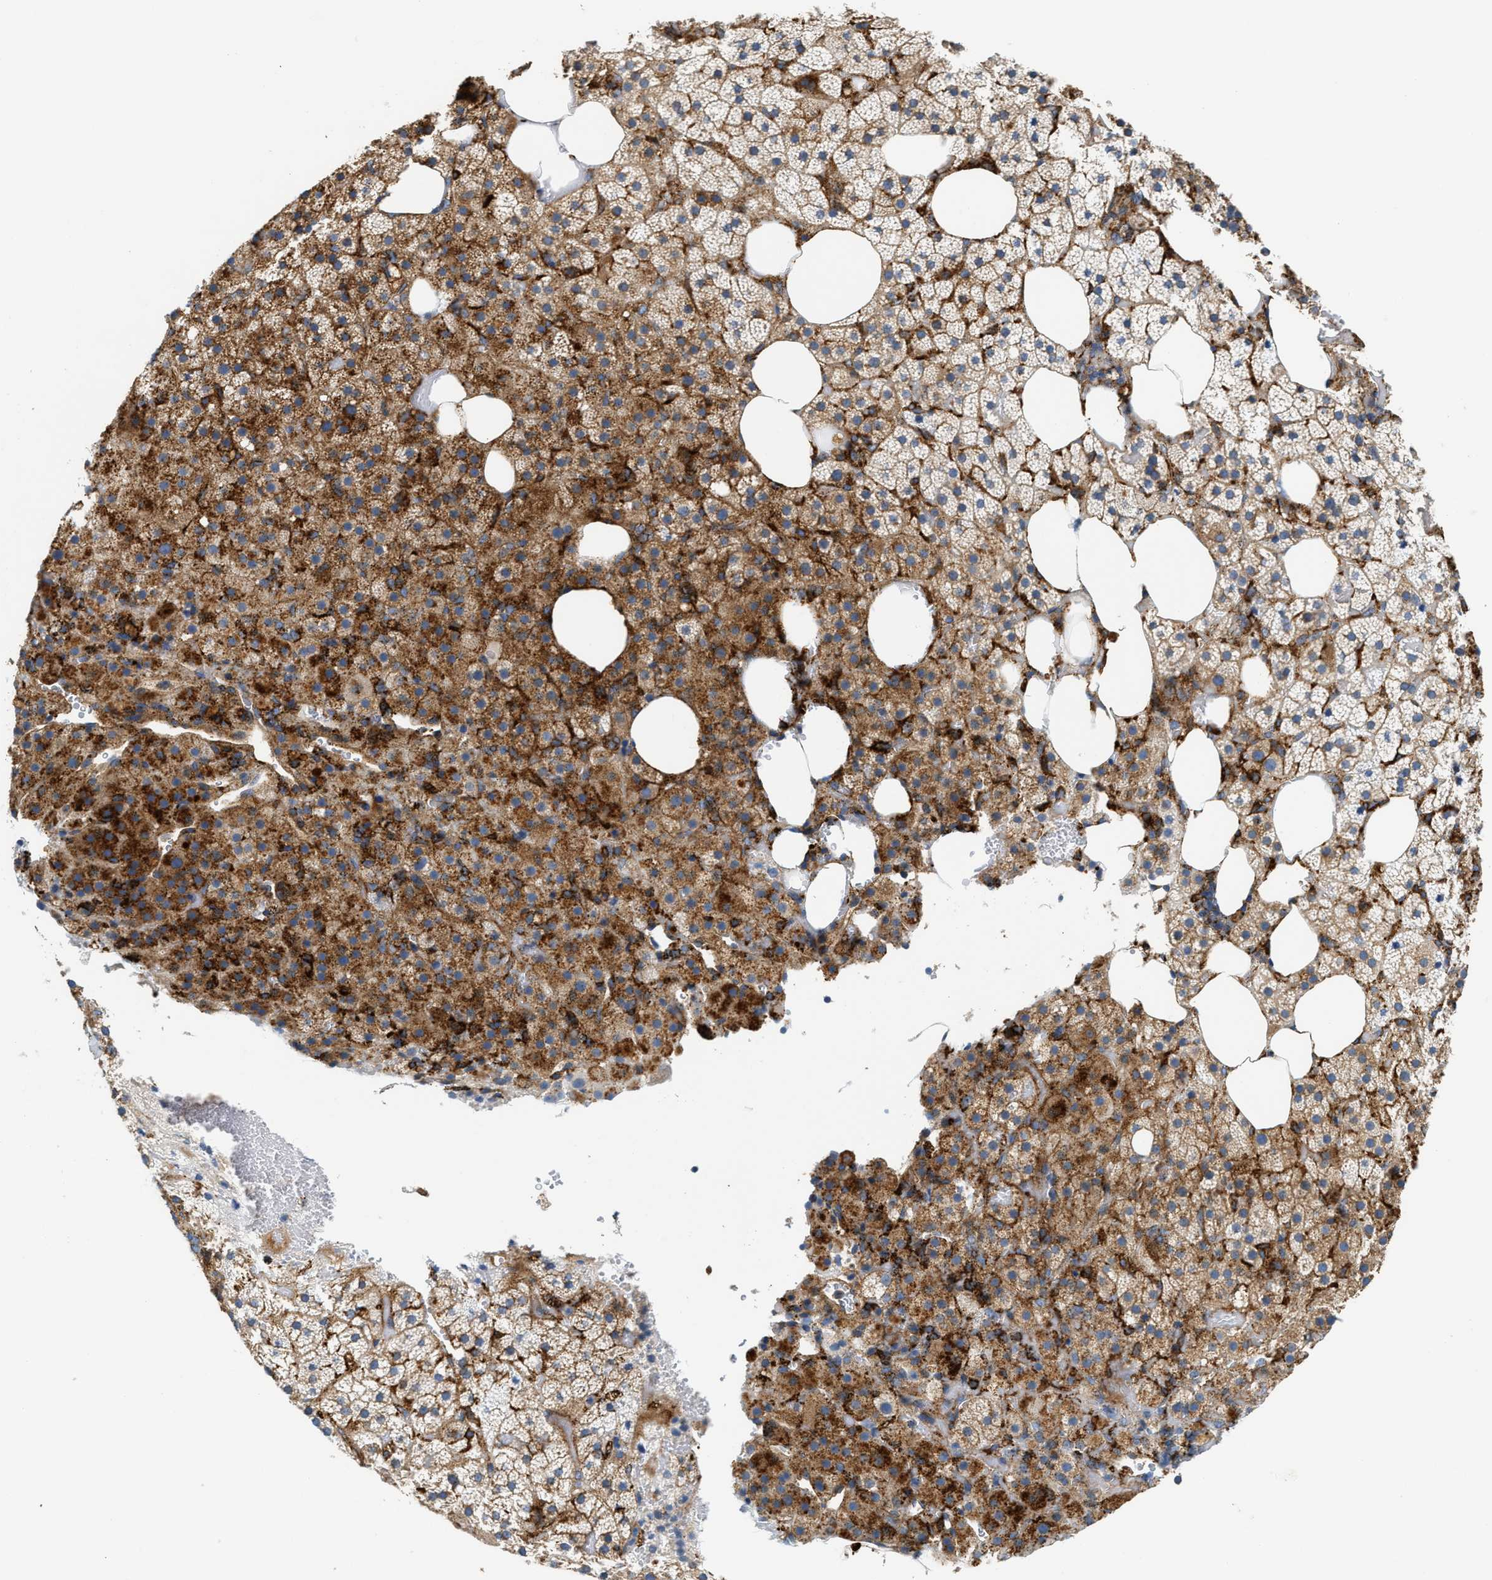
{"staining": {"intensity": "moderate", "quantity": "25%-75%", "location": "cytoplasmic/membranous"}, "tissue": "adrenal gland", "cell_type": "Glandular cells", "image_type": "normal", "snomed": [{"axis": "morphology", "description": "Normal tissue, NOS"}, {"axis": "topography", "description": "Adrenal gland"}], "caption": "Immunohistochemical staining of benign adrenal gland displays moderate cytoplasmic/membranous protein staining in about 25%-75% of glandular cells.", "gene": "NSUN7", "patient": {"sex": "female", "age": 59}}